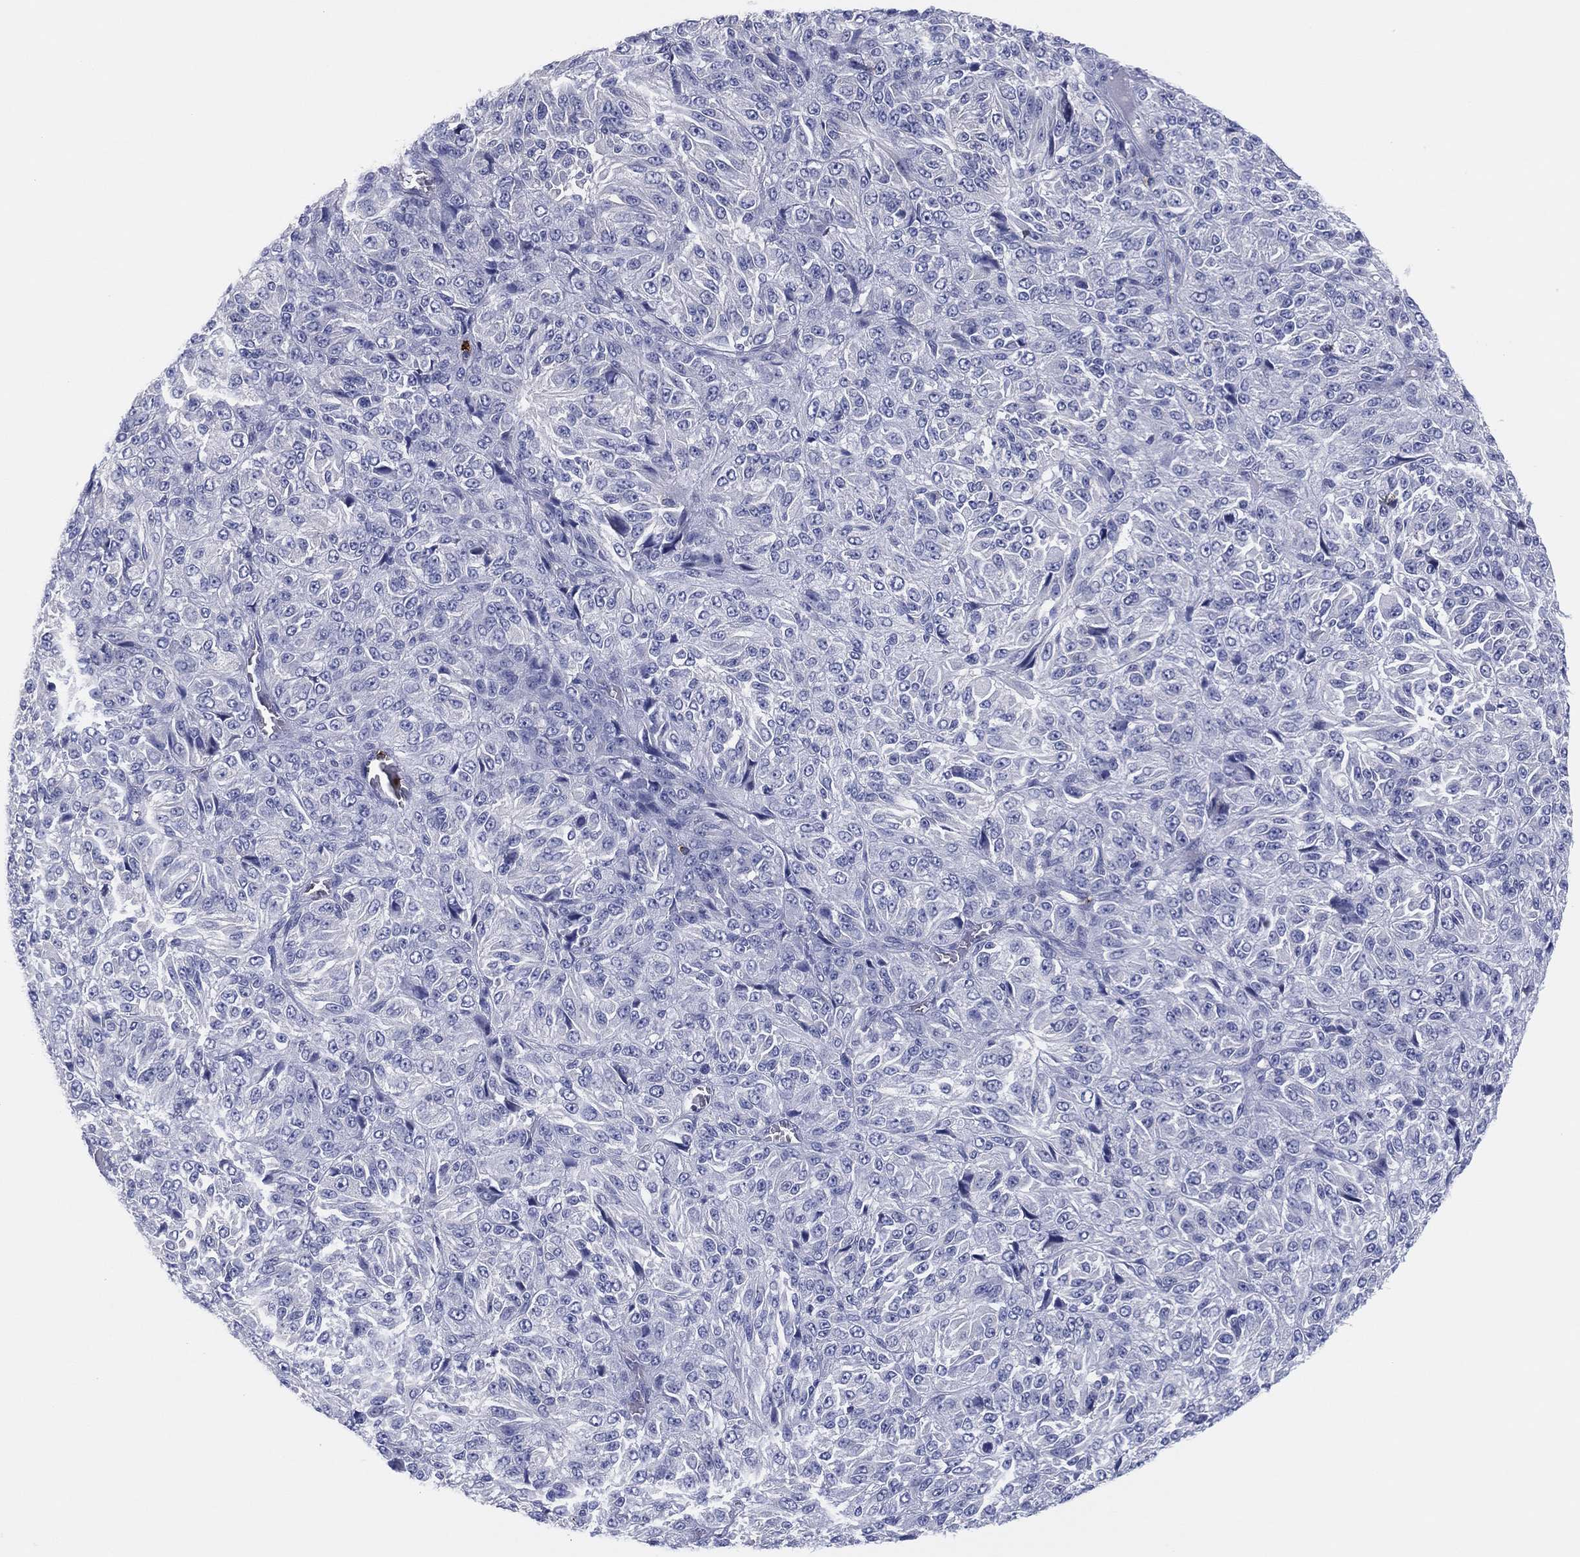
{"staining": {"intensity": "negative", "quantity": "none", "location": "none"}, "tissue": "melanoma", "cell_type": "Tumor cells", "image_type": "cancer", "snomed": [{"axis": "morphology", "description": "Malignant melanoma, Metastatic site"}, {"axis": "topography", "description": "Brain"}], "caption": "Immunohistochemistry (IHC) micrograph of melanoma stained for a protein (brown), which demonstrates no positivity in tumor cells. (DAB (3,3'-diaminobenzidine) IHC visualized using brightfield microscopy, high magnification).", "gene": "PLAC8", "patient": {"sex": "female", "age": 56}}